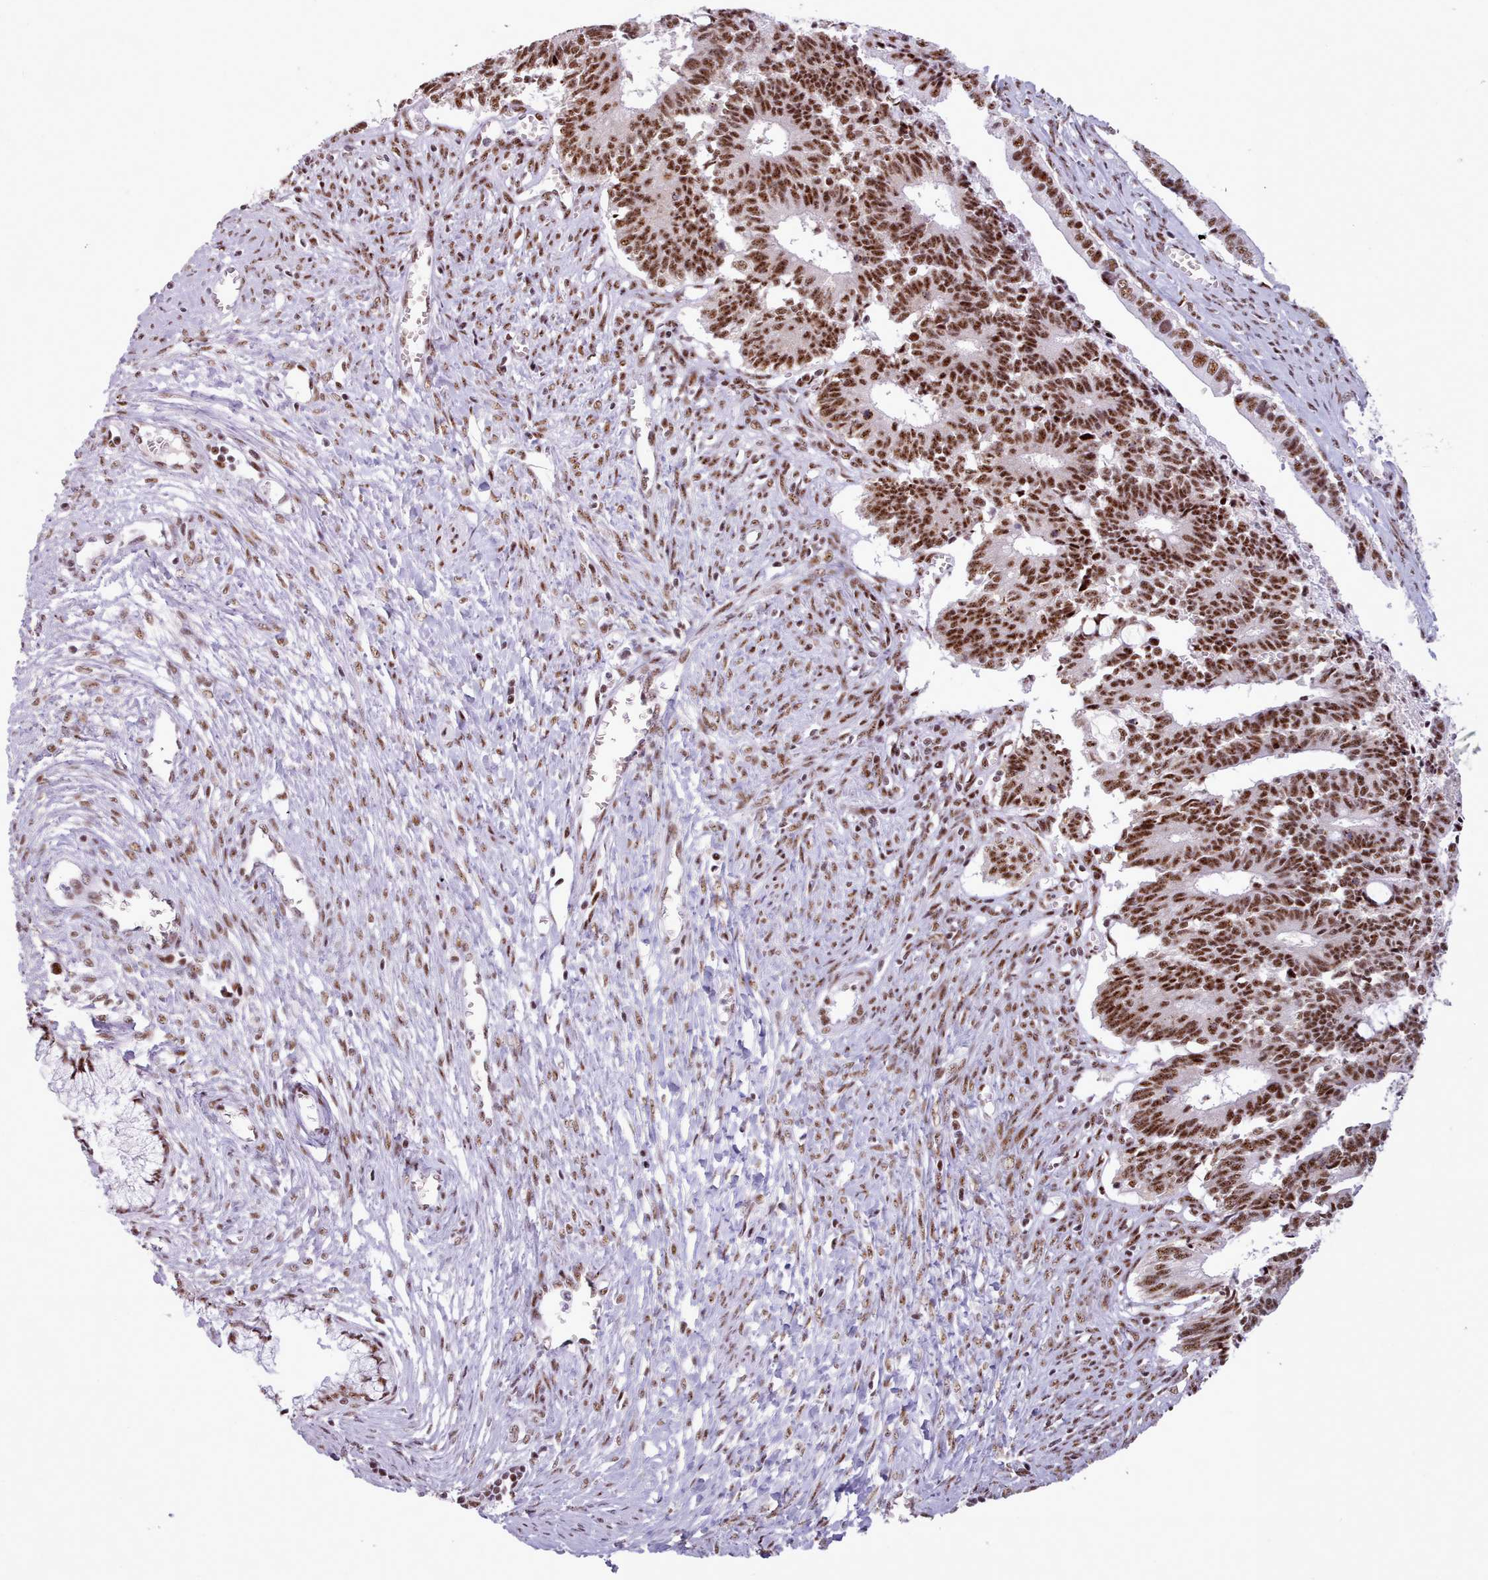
{"staining": {"intensity": "strong", "quantity": ">75%", "location": "nuclear"}, "tissue": "cervical cancer", "cell_type": "Tumor cells", "image_type": "cancer", "snomed": [{"axis": "morphology", "description": "Adenocarcinoma, NOS"}, {"axis": "topography", "description": "Cervix"}], "caption": "Human cervical cancer stained with a protein marker displays strong staining in tumor cells.", "gene": "TMEM35B", "patient": {"sex": "female", "age": 44}}